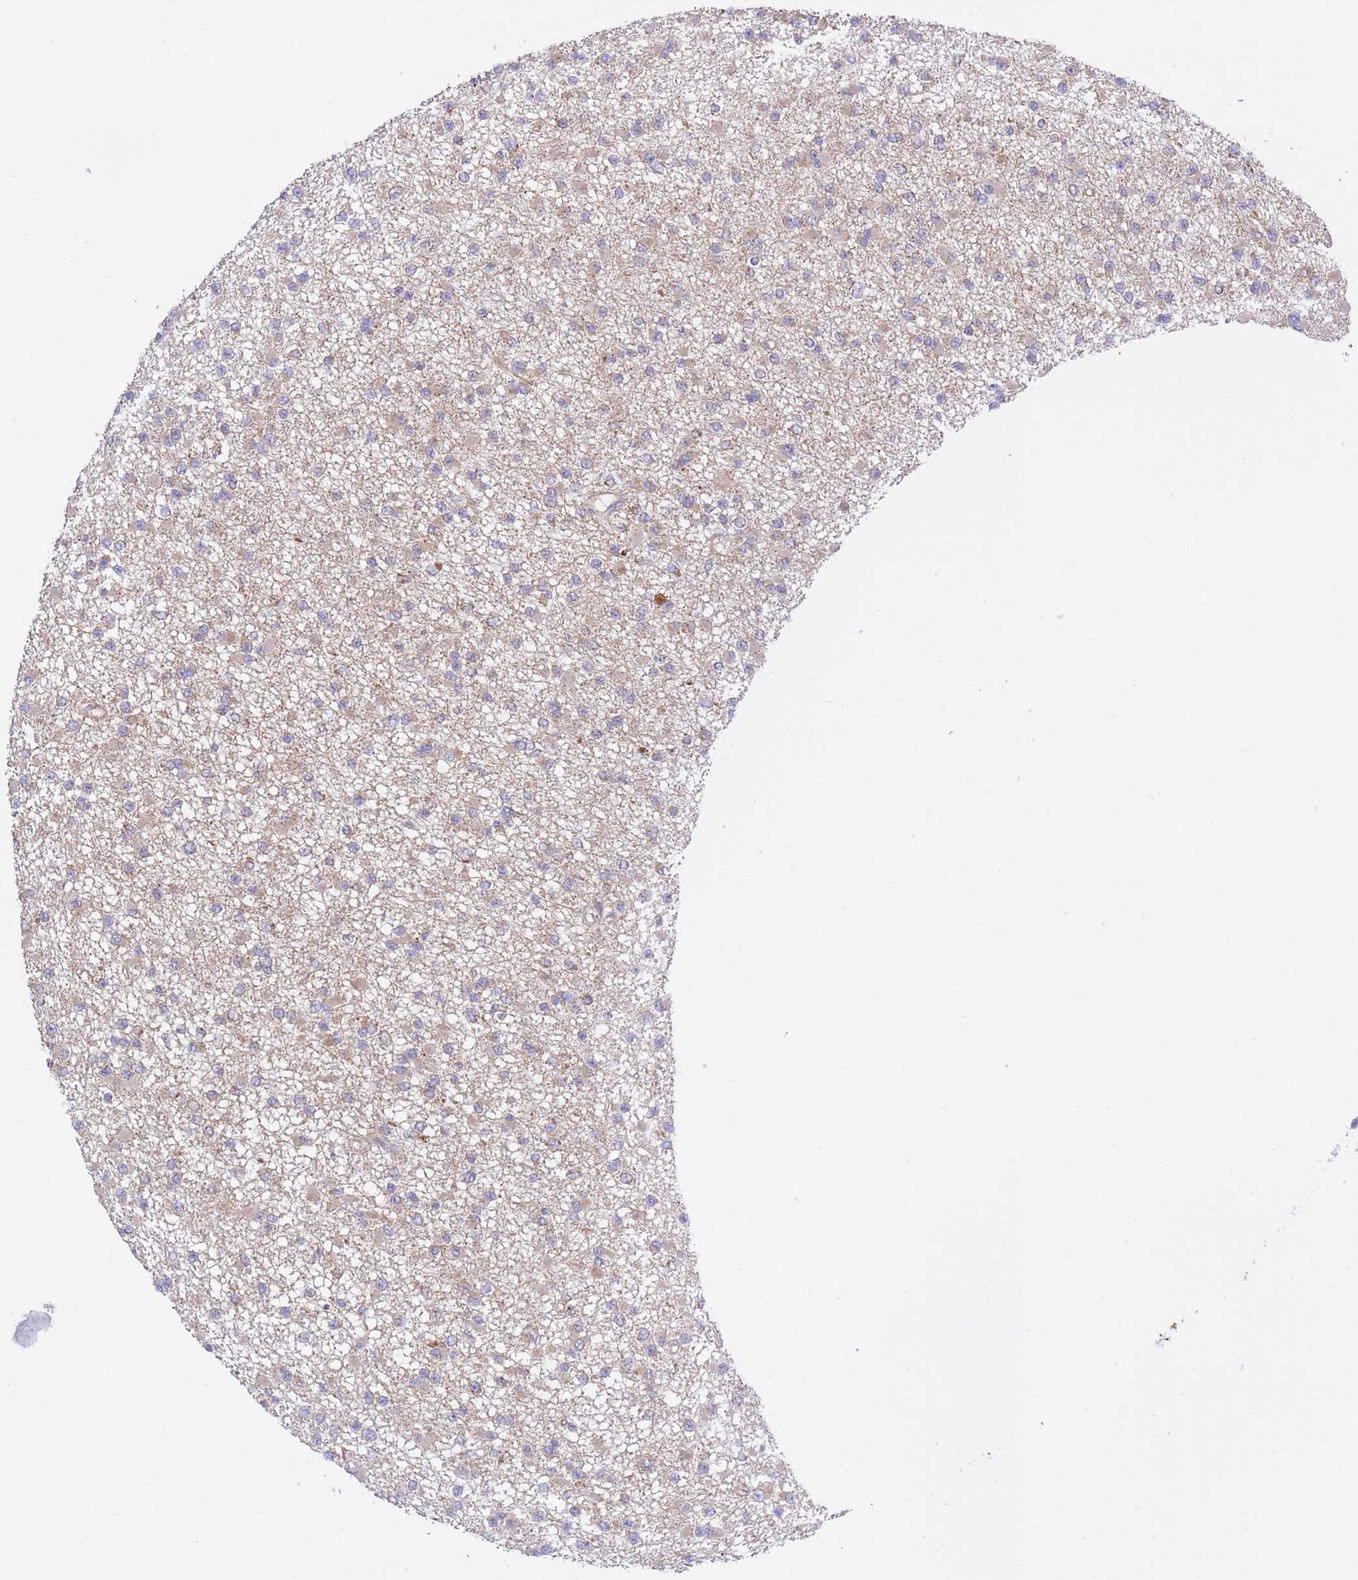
{"staining": {"intensity": "weak", "quantity": "25%-75%", "location": "cytoplasmic/membranous"}, "tissue": "glioma", "cell_type": "Tumor cells", "image_type": "cancer", "snomed": [{"axis": "morphology", "description": "Glioma, malignant, Low grade"}, {"axis": "topography", "description": "Brain"}], "caption": "Low-grade glioma (malignant) tissue shows weak cytoplasmic/membranous expression in about 25%-75% of tumor cells, visualized by immunohistochemistry.", "gene": "ATP13A2", "patient": {"sex": "female", "age": 22}}